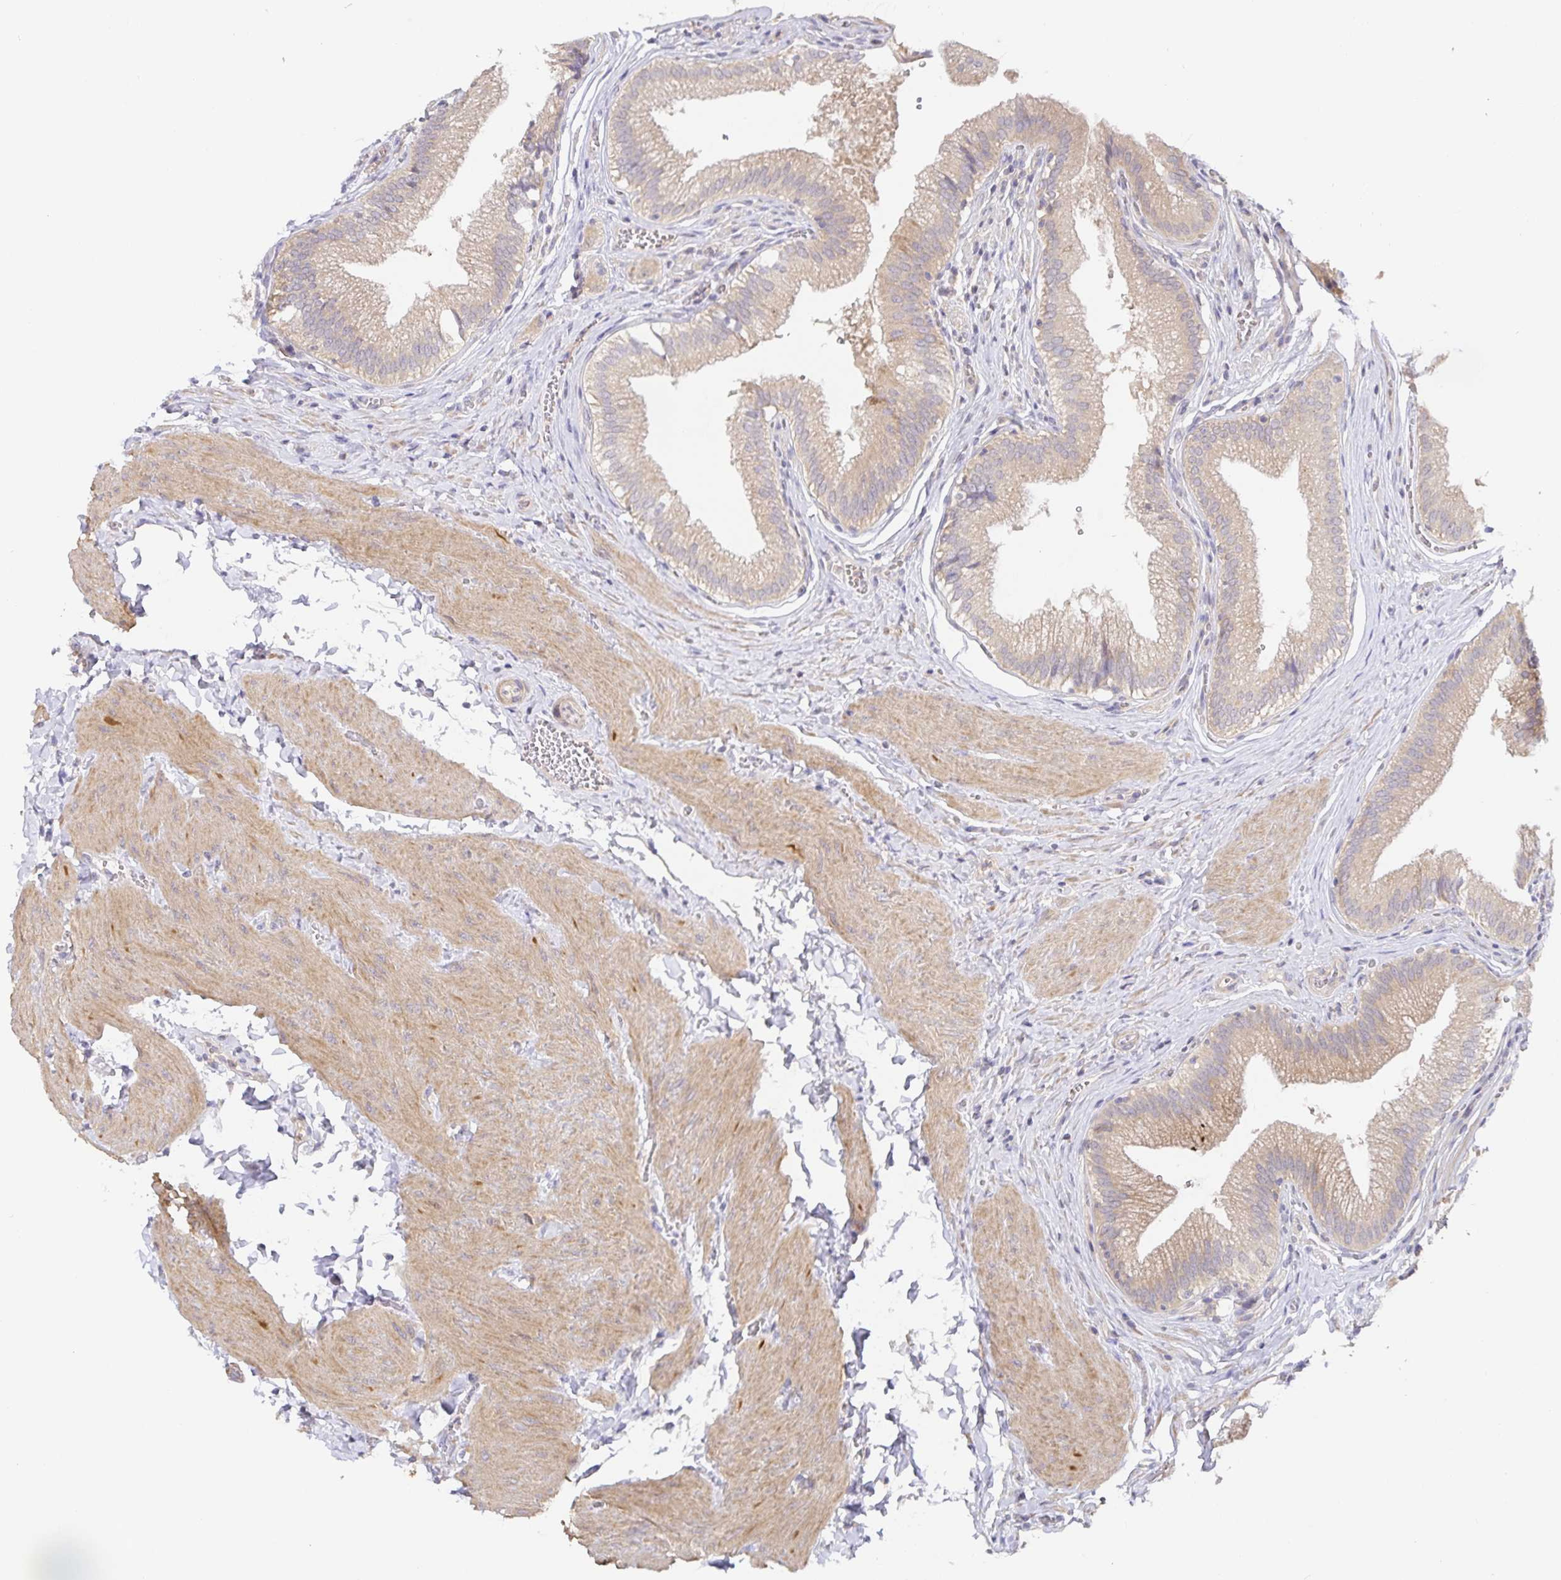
{"staining": {"intensity": "moderate", "quantity": ">75%", "location": "cytoplasmic/membranous"}, "tissue": "gallbladder", "cell_type": "Glandular cells", "image_type": "normal", "snomed": [{"axis": "morphology", "description": "Normal tissue, NOS"}, {"axis": "topography", "description": "Gallbladder"}, {"axis": "topography", "description": "Peripheral nerve tissue"}], "caption": "The image displays staining of normal gallbladder, revealing moderate cytoplasmic/membranous protein expression (brown color) within glandular cells. The staining was performed using DAB (3,3'-diaminobenzidine), with brown indicating positive protein expression. Nuclei are stained blue with hematoxylin.", "gene": "ZDHHC11B", "patient": {"sex": "male", "age": 17}}